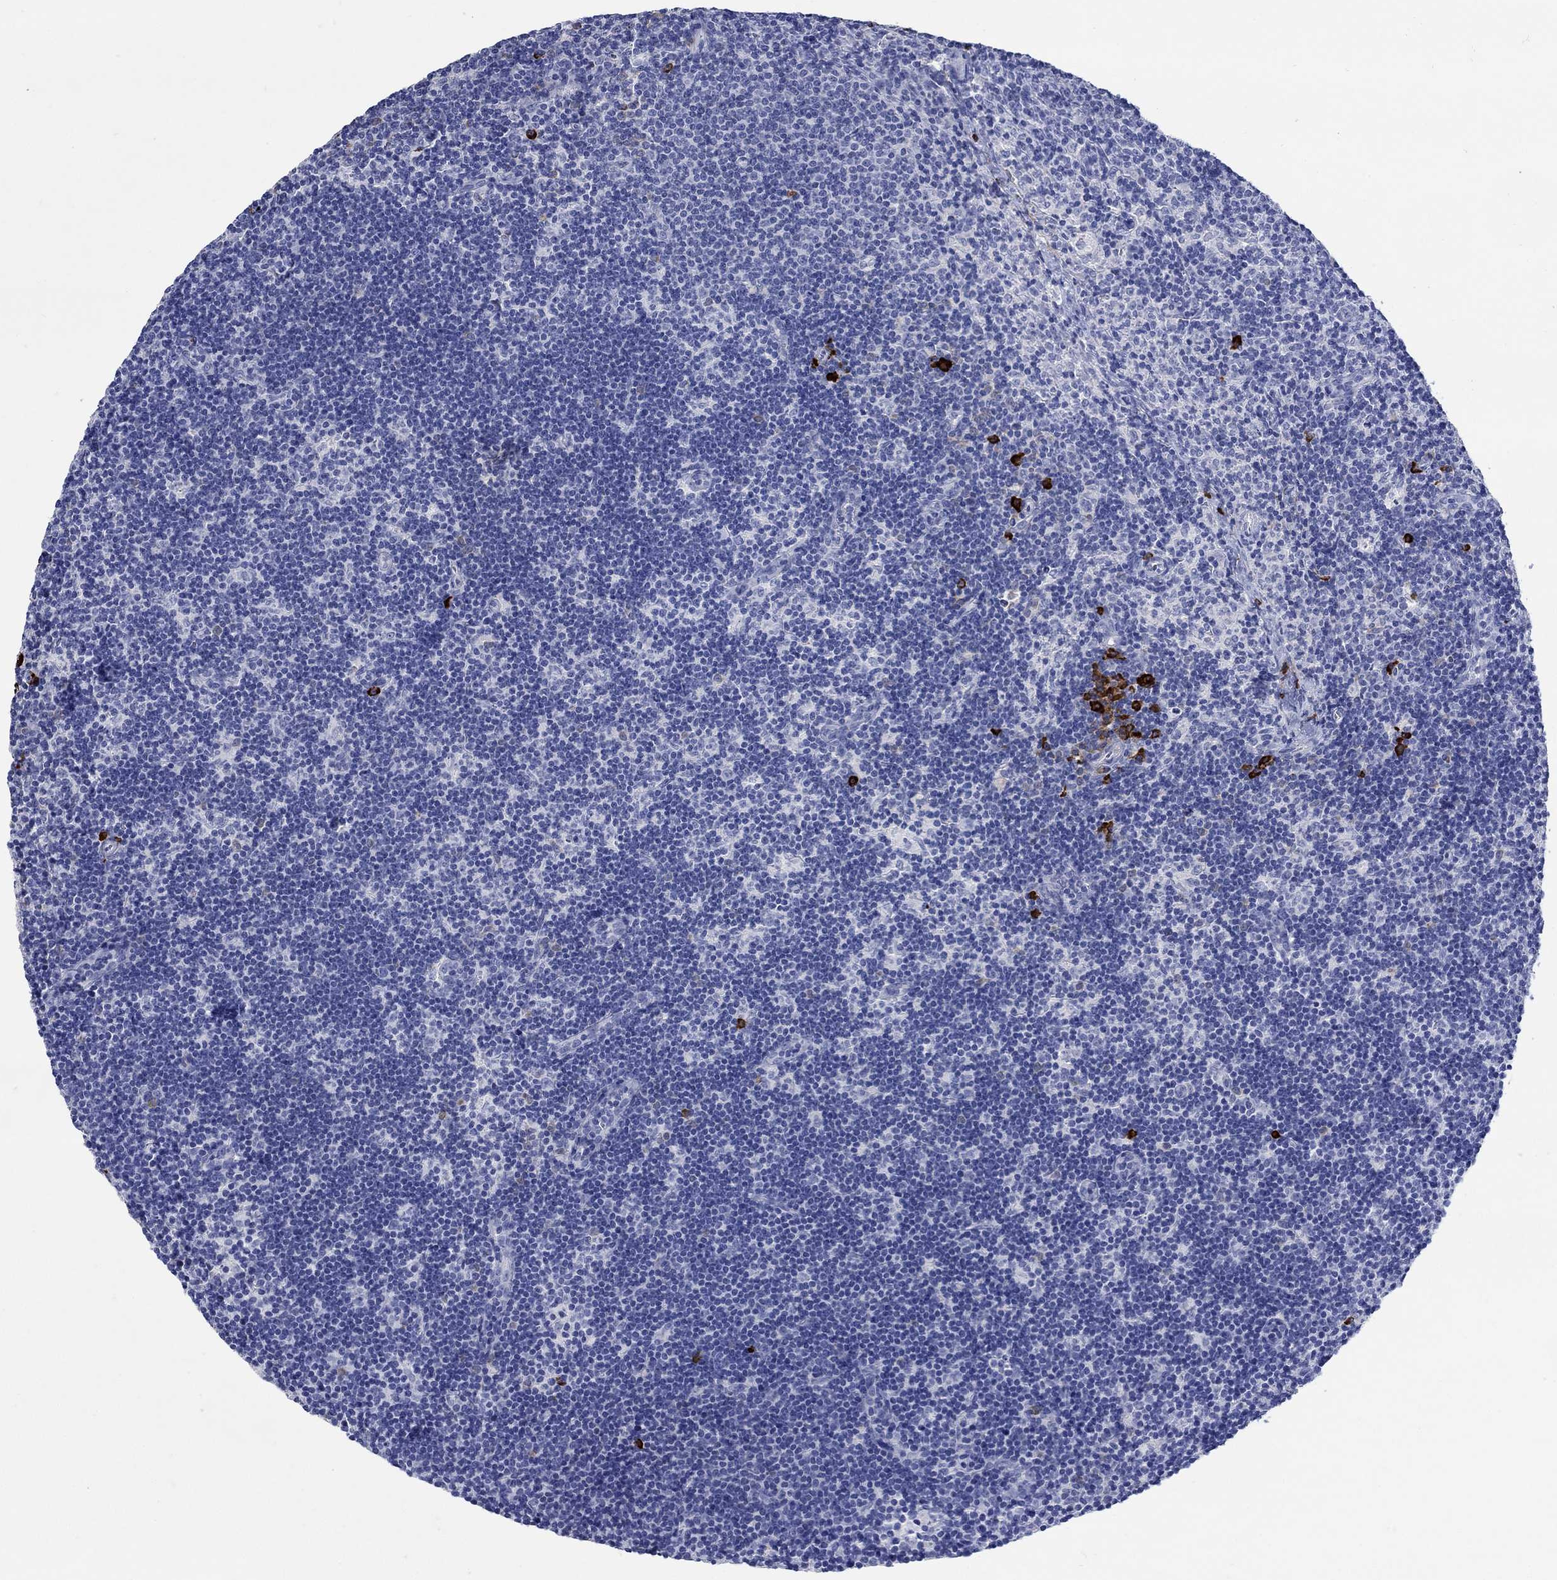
{"staining": {"intensity": "negative", "quantity": "none", "location": "none"}, "tissue": "lymph node", "cell_type": "Germinal center cells", "image_type": "normal", "snomed": [{"axis": "morphology", "description": "Normal tissue, NOS"}, {"axis": "topography", "description": "Lymph node"}], "caption": "Immunohistochemistry (IHC) histopathology image of benign lymph node: lymph node stained with DAB (3,3'-diaminobenzidine) exhibits no significant protein staining in germinal center cells.", "gene": "P2RY6", "patient": {"sex": "female", "age": 34}}